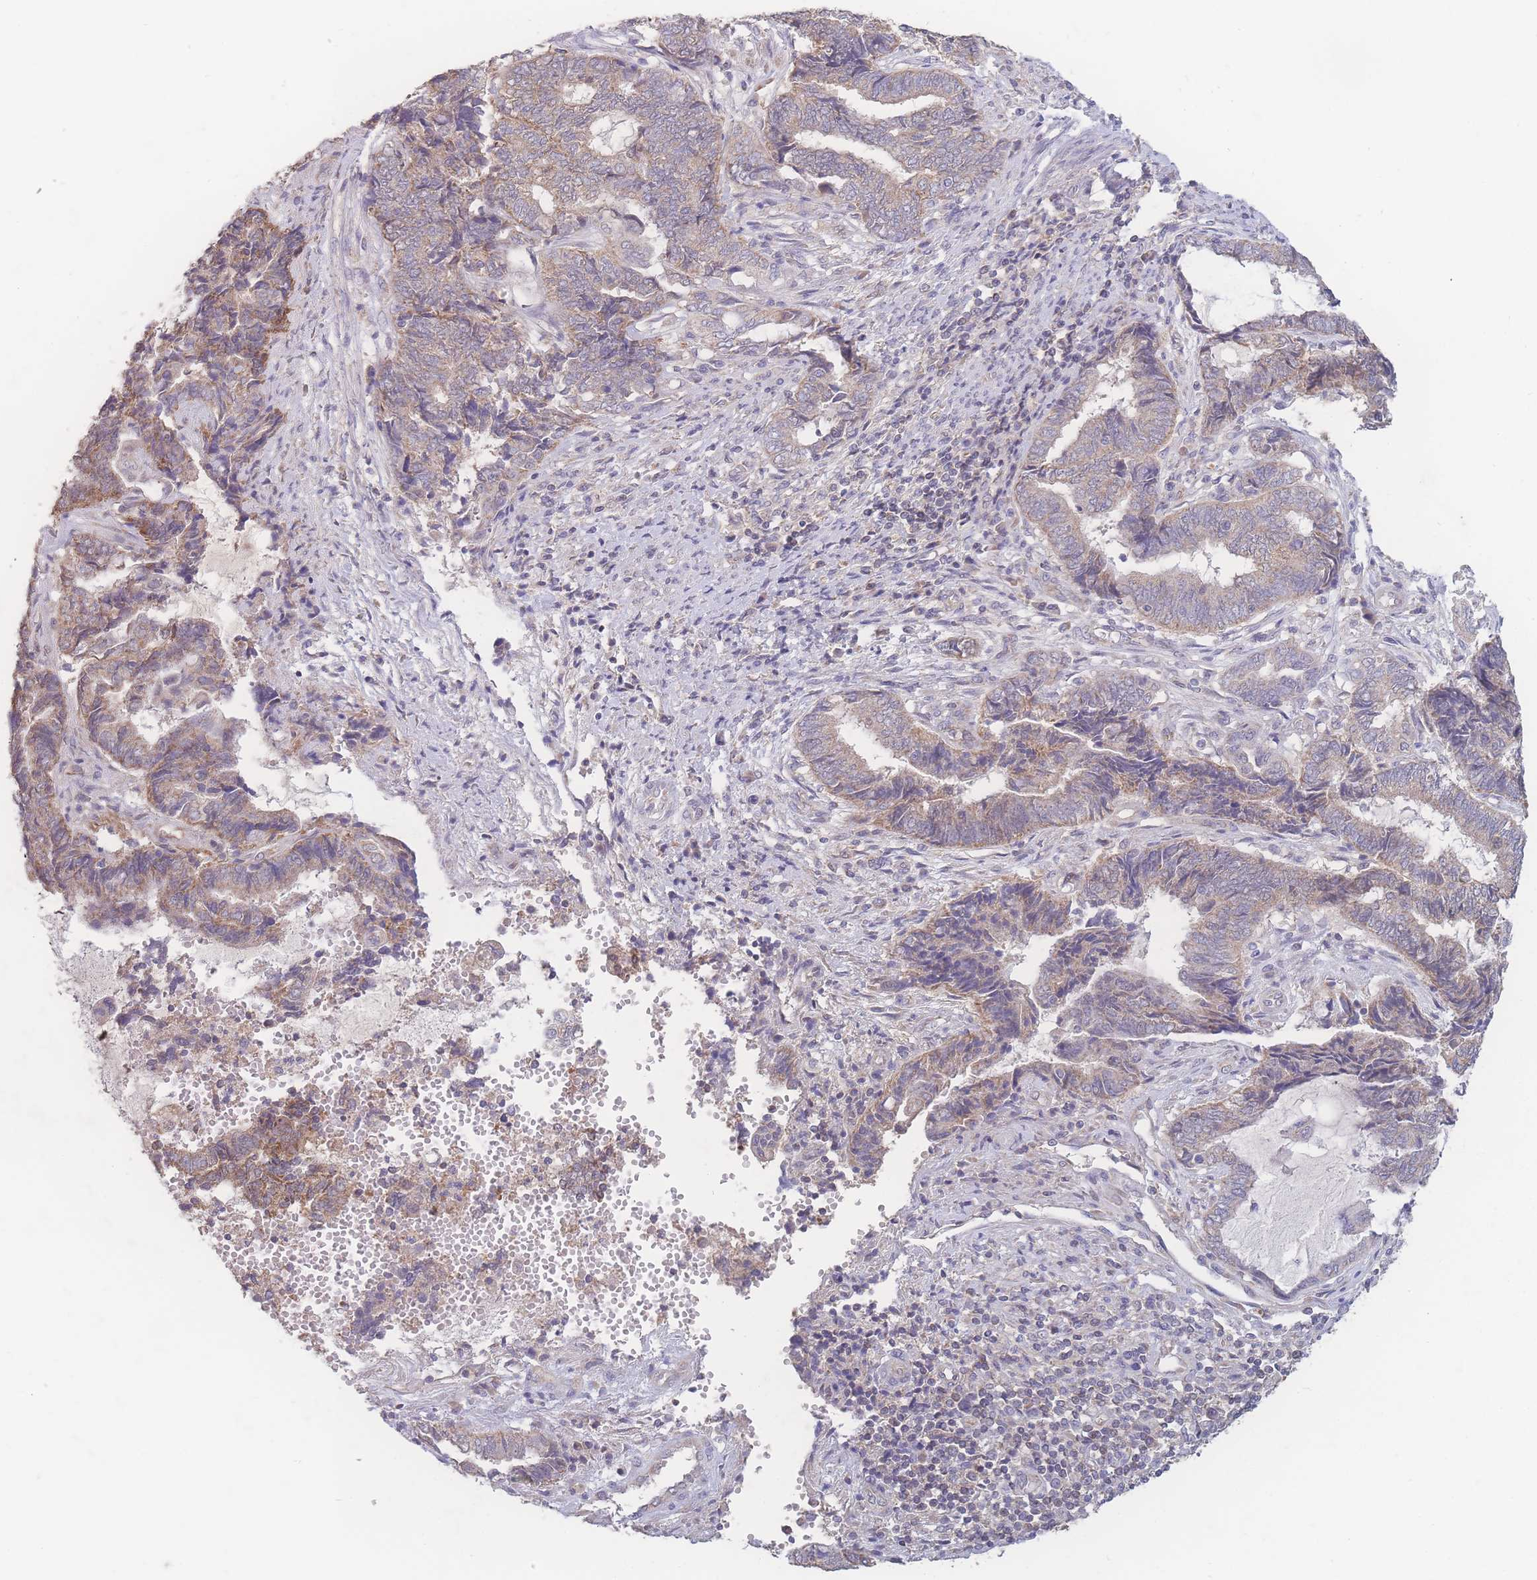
{"staining": {"intensity": "moderate", "quantity": ">75%", "location": "cytoplasmic/membranous"}, "tissue": "endometrial cancer", "cell_type": "Tumor cells", "image_type": "cancer", "snomed": [{"axis": "morphology", "description": "Adenocarcinoma, NOS"}, {"axis": "topography", "description": "Uterus"}, {"axis": "topography", "description": "Endometrium"}], "caption": "Protein analysis of adenocarcinoma (endometrial) tissue exhibits moderate cytoplasmic/membranous expression in about >75% of tumor cells.", "gene": "GIPR", "patient": {"sex": "female", "age": 70}}